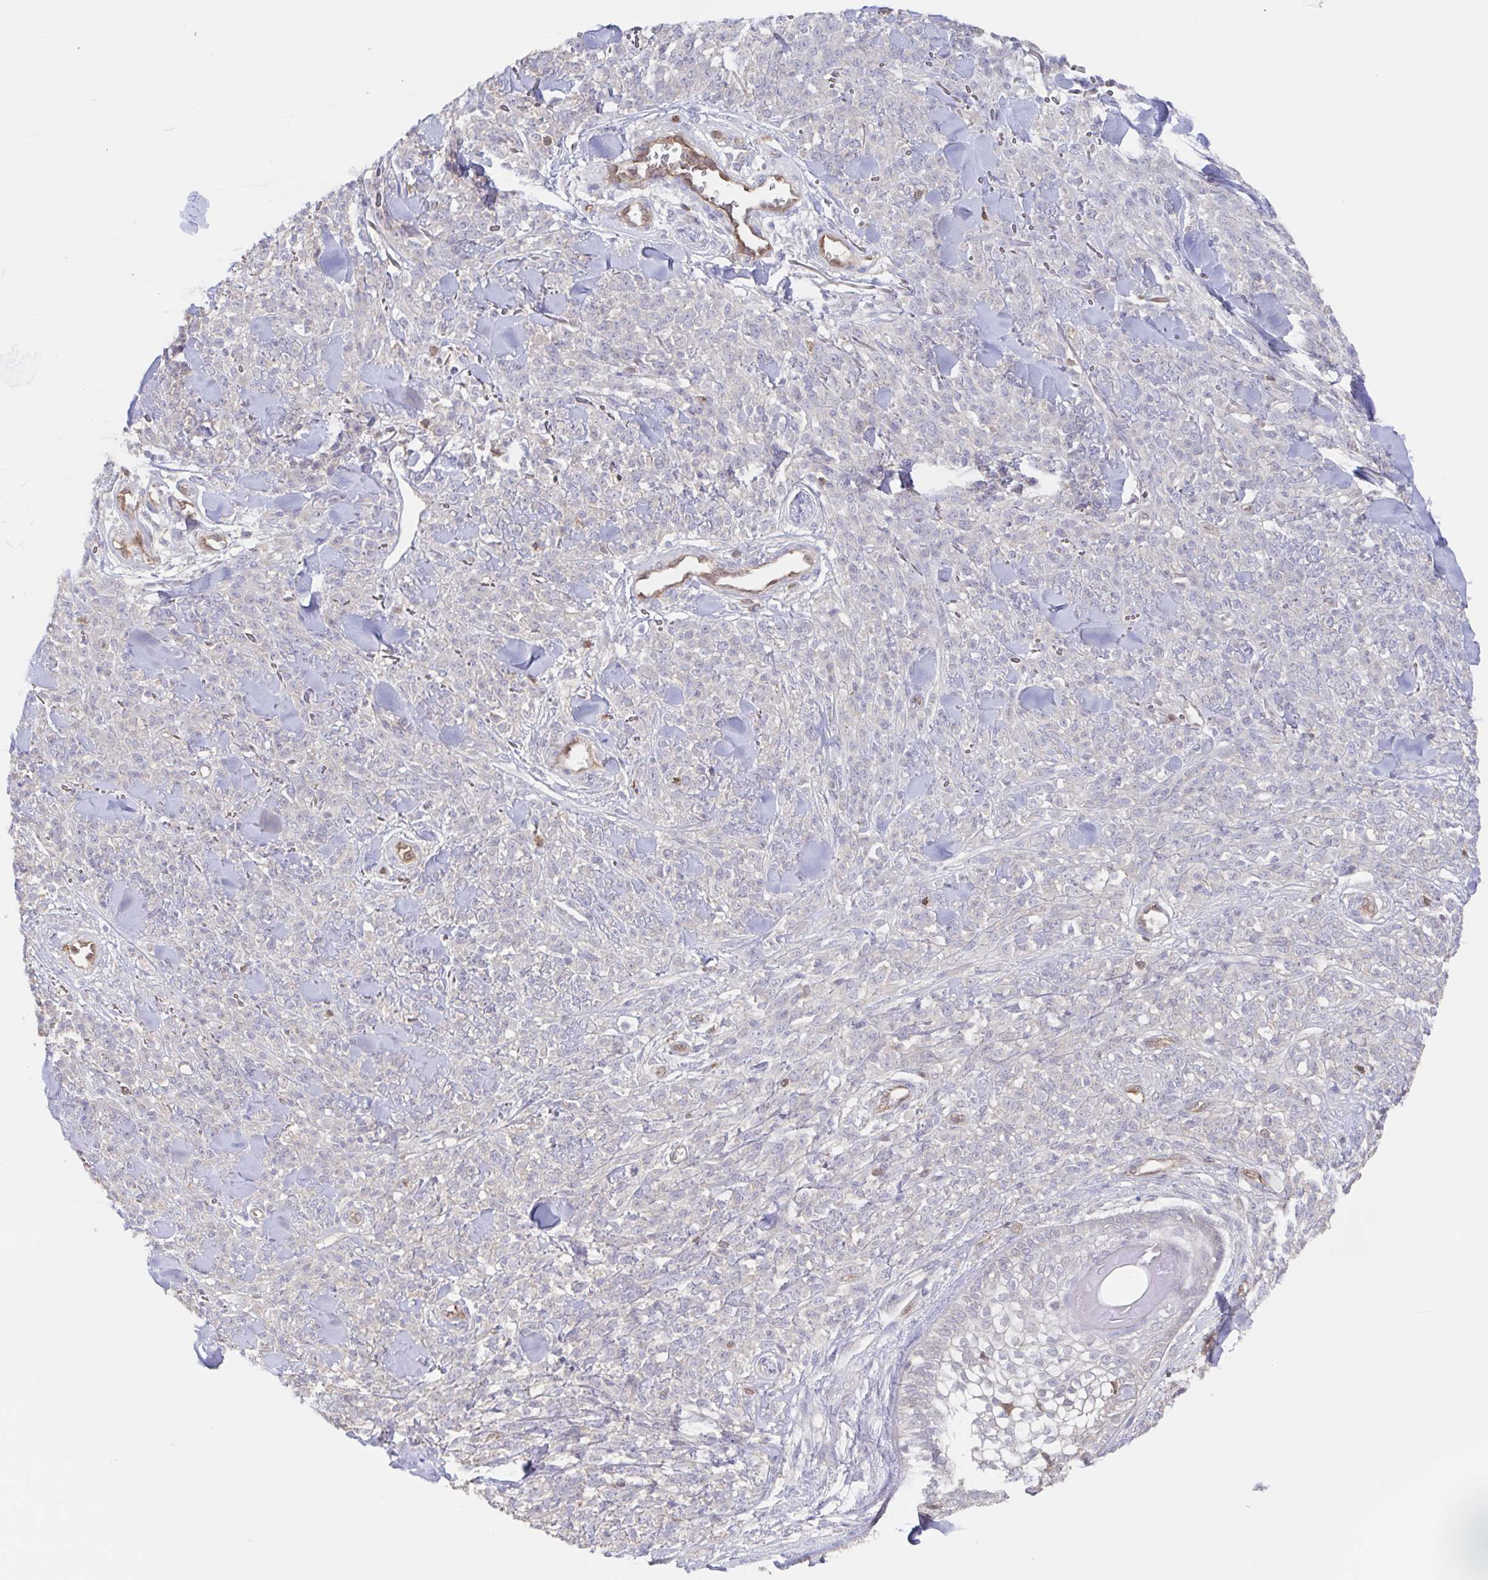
{"staining": {"intensity": "negative", "quantity": "none", "location": "none"}, "tissue": "melanoma", "cell_type": "Tumor cells", "image_type": "cancer", "snomed": [{"axis": "morphology", "description": "Malignant melanoma, NOS"}, {"axis": "topography", "description": "Skin"}, {"axis": "topography", "description": "Skin of trunk"}], "caption": "IHC histopathology image of neoplastic tissue: human melanoma stained with DAB reveals no significant protein expression in tumor cells.", "gene": "AGFG2", "patient": {"sex": "male", "age": 74}}